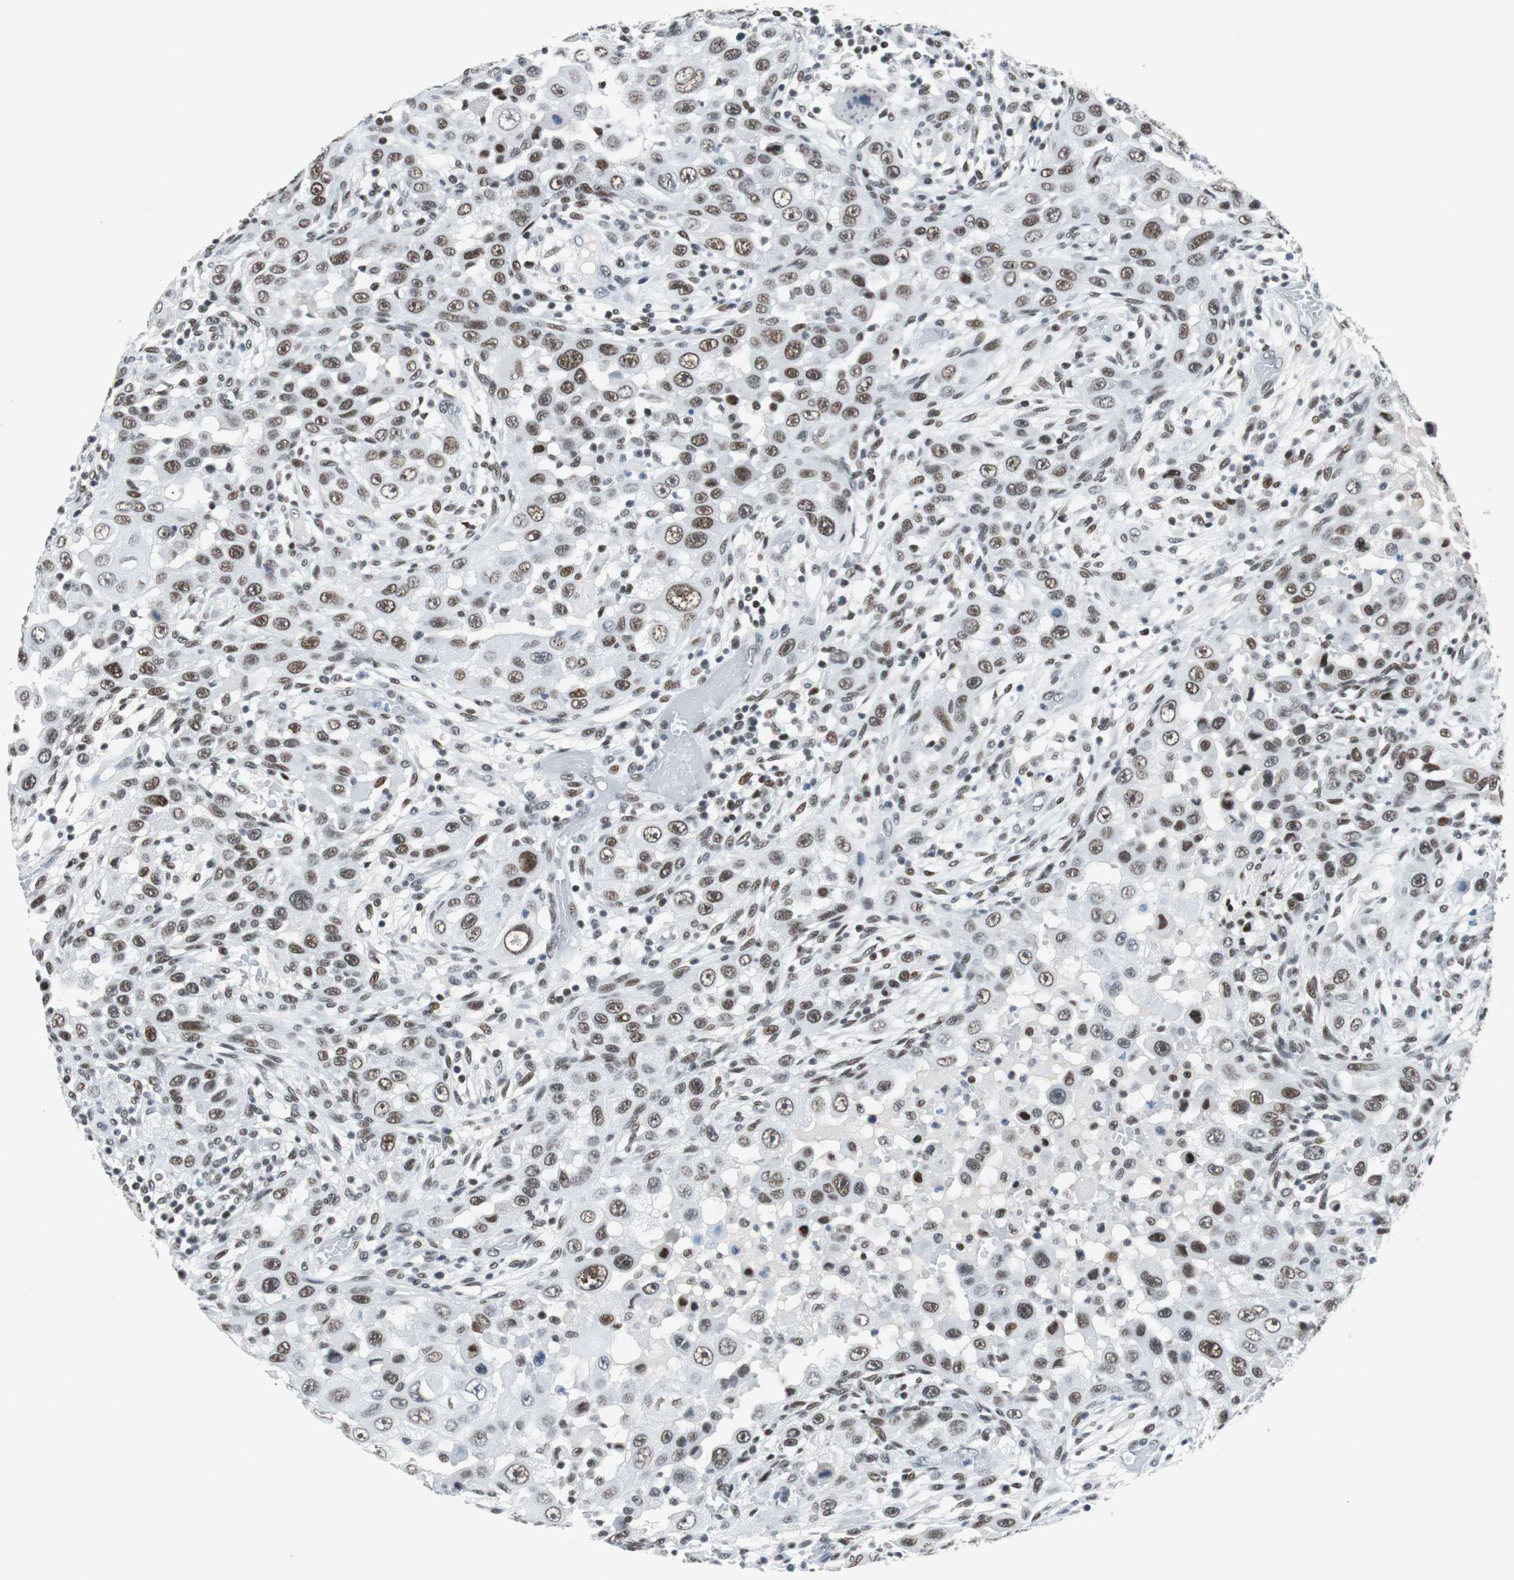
{"staining": {"intensity": "weak", "quantity": ">75%", "location": "nuclear"}, "tissue": "head and neck cancer", "cell_type": "Tumor cells", "image_type": "cancer", "snomed": [{"axis": "morphology", "description": "Carcinoma, NOS"}, {"axis": "topography", "description": "Head-Neck"}], "caption": "Head and neck cancer (carcinoma) was stained to show a protein in brown. There is low levels of weak nuclear staining in approximately >75% of tumor cells.", "gene": "HDAC3", "patient": {"sex": "male", "age": 87}}